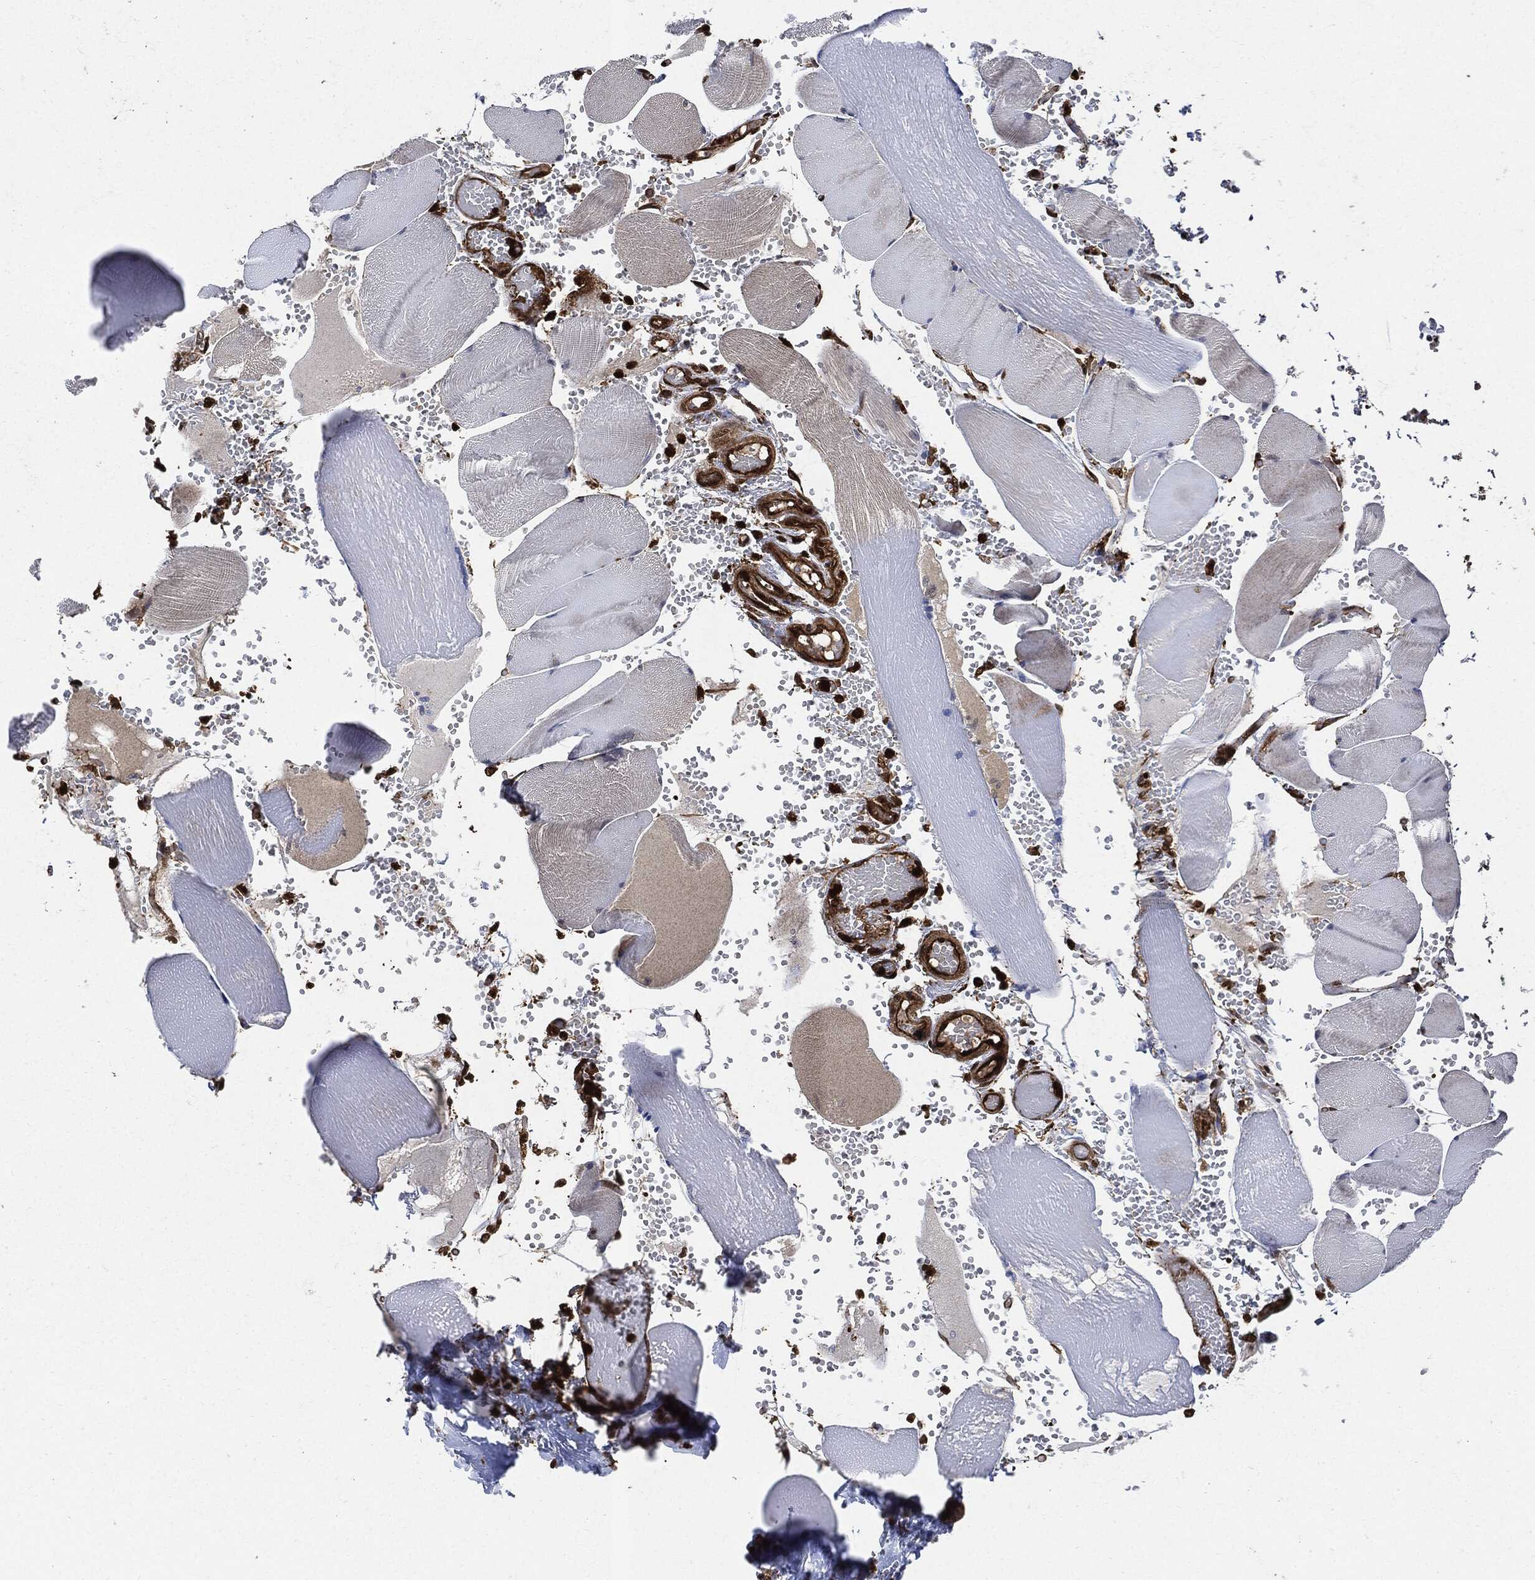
{"staining": {"intensity": "weak", "quantity": "<25%", "location": "cytoplasmic/membranous"}, "tissue": "skeletal muscle", "cell_type": "Myocytes", "image_type": "normal", "snomed": [{"axis": "morphology", "description": "Normal tissue, NOS"}, {"axis": "topography", "description": "Skeletal muscle"}], "caption": "IHC micrograph of unremarkable skeletal muscle stained for a protein (brown), which demonstrates no positivity in myocytes. (DAB (3,3'-diaminobenzidine) IHC, high magnification).", "gene": "YWHAB", "patient": {"sex": "male", "age": 56}}